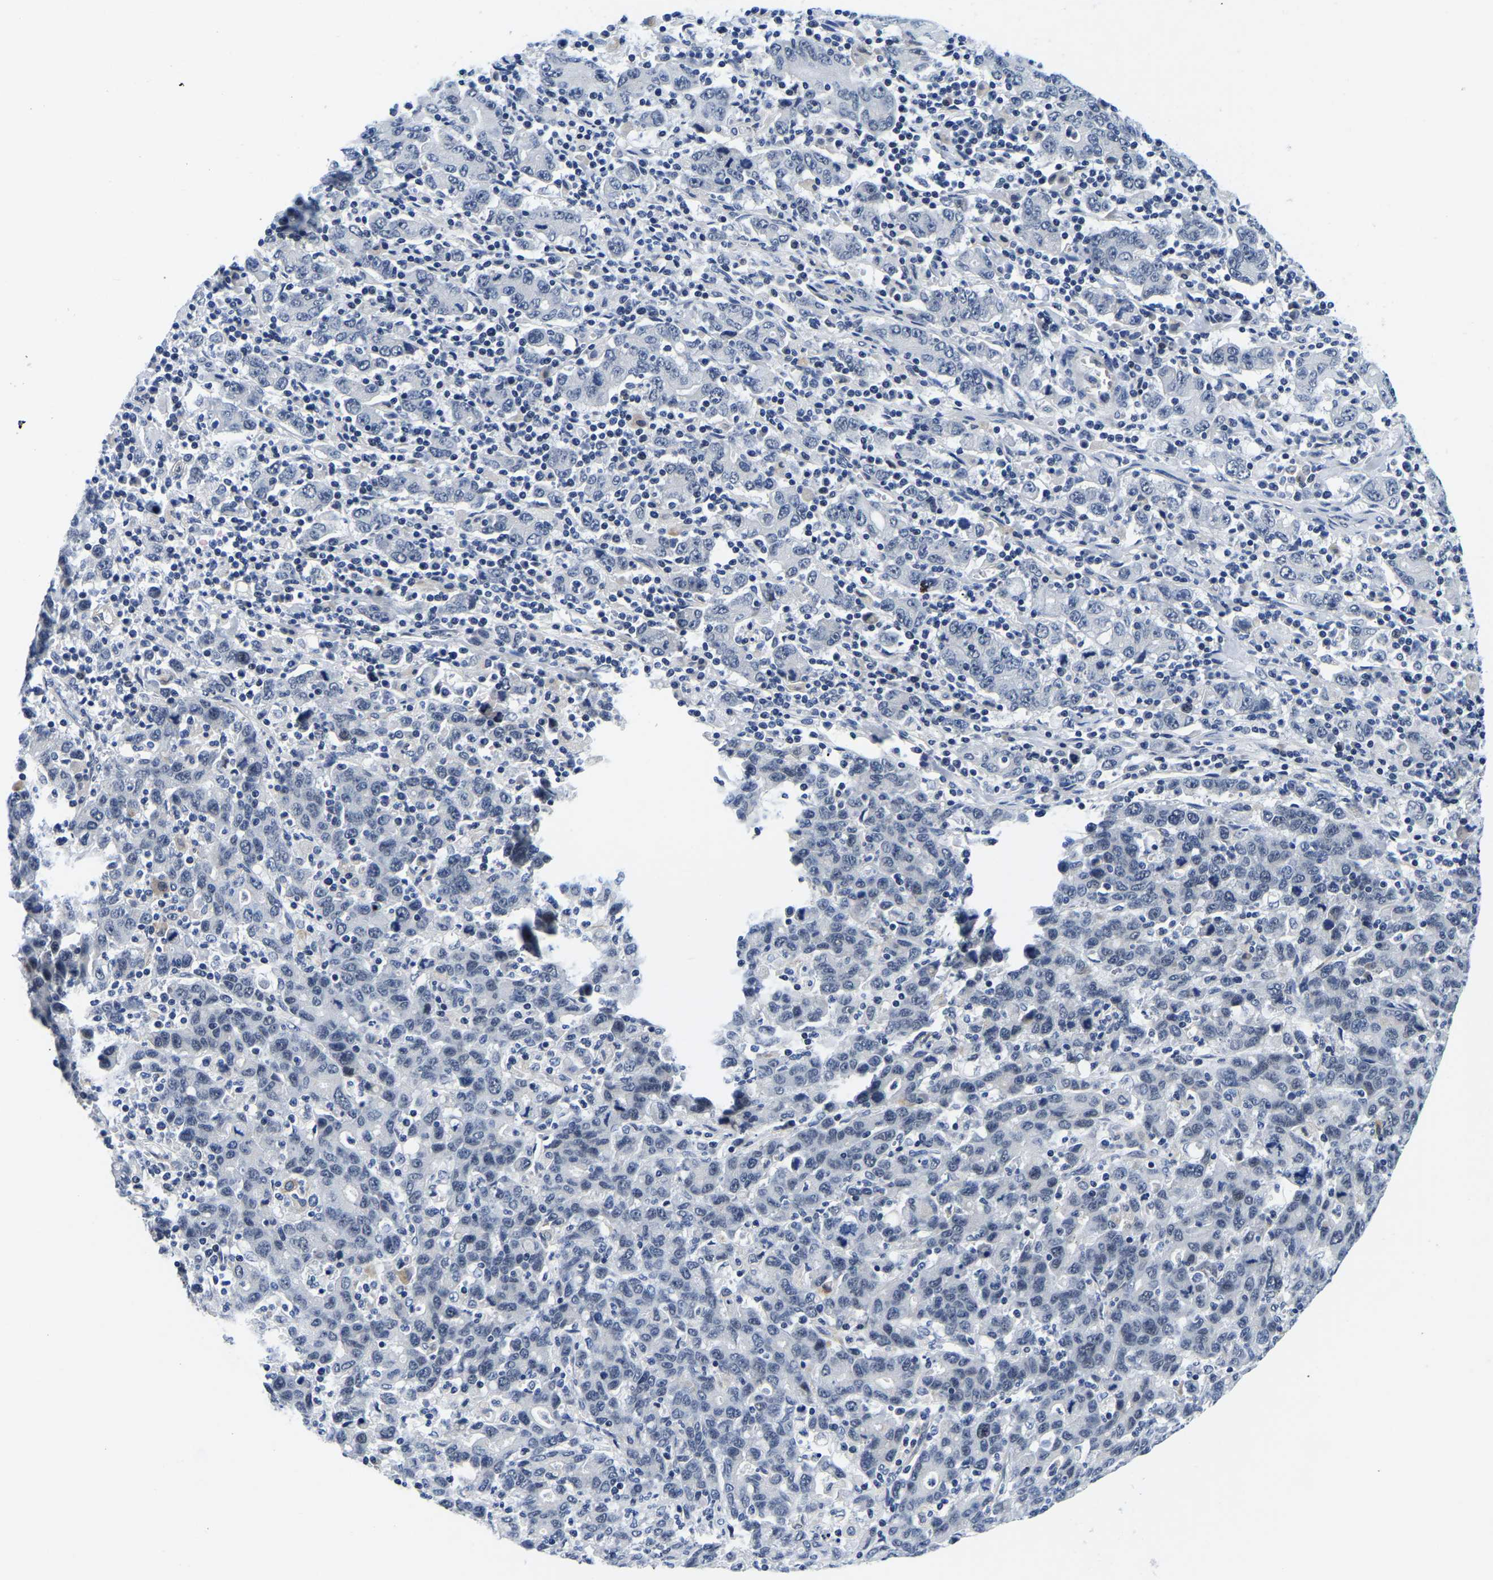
{"staining": {"intensity": "negative", "quantity": "none", "location": "none"}, "tissue": "stomach cancer", "cell_type": "Tumor cells", "image_type": "cancer", "snomed": [{"axis": "morphology", "description": "Adenocarcinoma, NOS"}, {"axis": "topography", "description": "Stomach, upper"}], "caption": "IHC image of human stomach cancer (adenocarcinoma) stained for a protein (brown), which displays no staining in tumor cells.", "gene": "POLDIP3", "patient": {"sex": "male", "age": 69}}